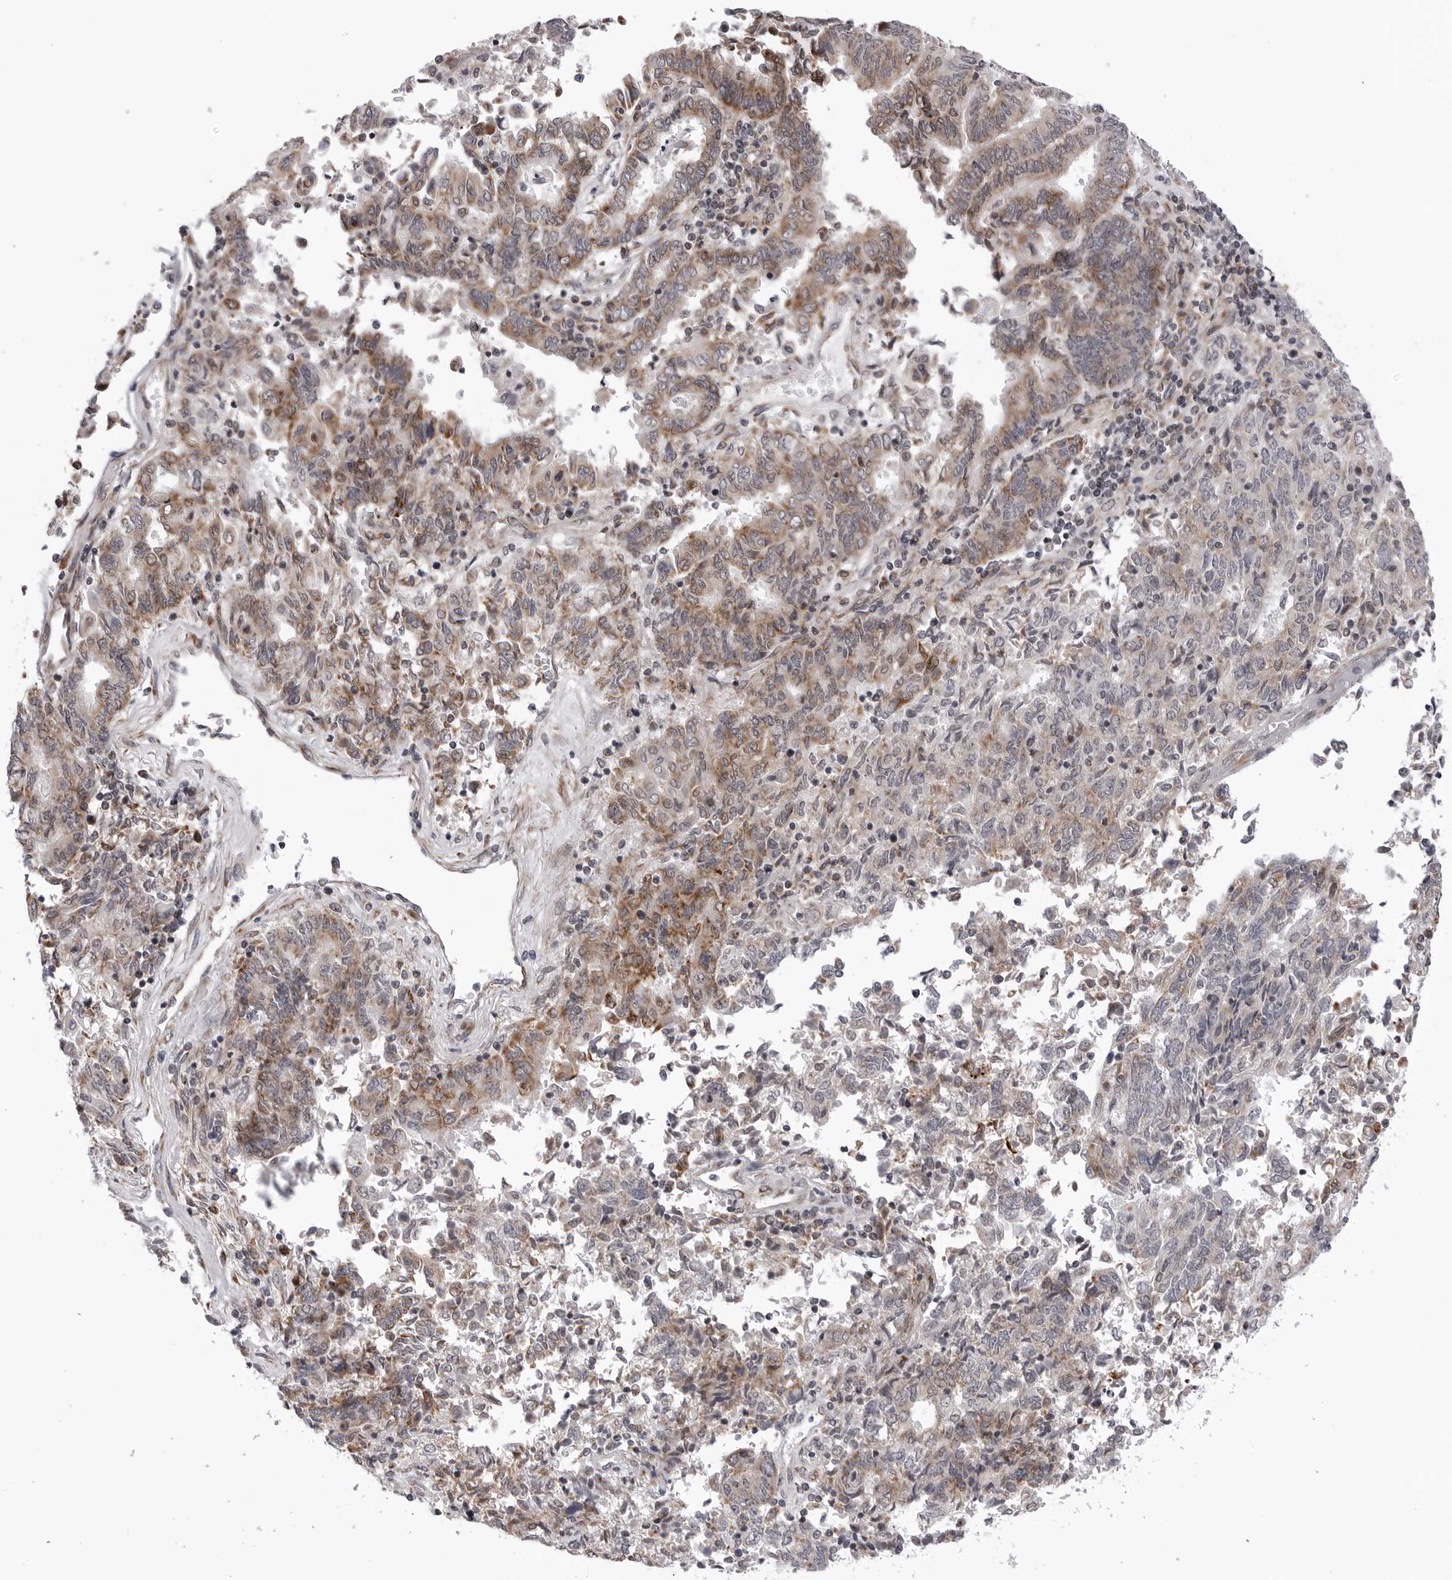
{"staining": {"intensity": "weak", "quantity": ">75%", "location": "cytoplasmic/membranous"}, "tissue": "endometrial cancer", "cell_type": "Tumor cells", "image_type": "cancer", "snomed": [{"axis": "morphology", "description": "Adenocarcinoma, NOS"}, {"axis": "topography", "description": "Endometrium"}], "caption": "This micrograph reveals IHC staining of endometrial cancer, with low weak cytoplasmic/membranous positivity in about >75% of tumor cells.", "gene": "CDK20", "patient": {"sex": "female", "age": 80}}